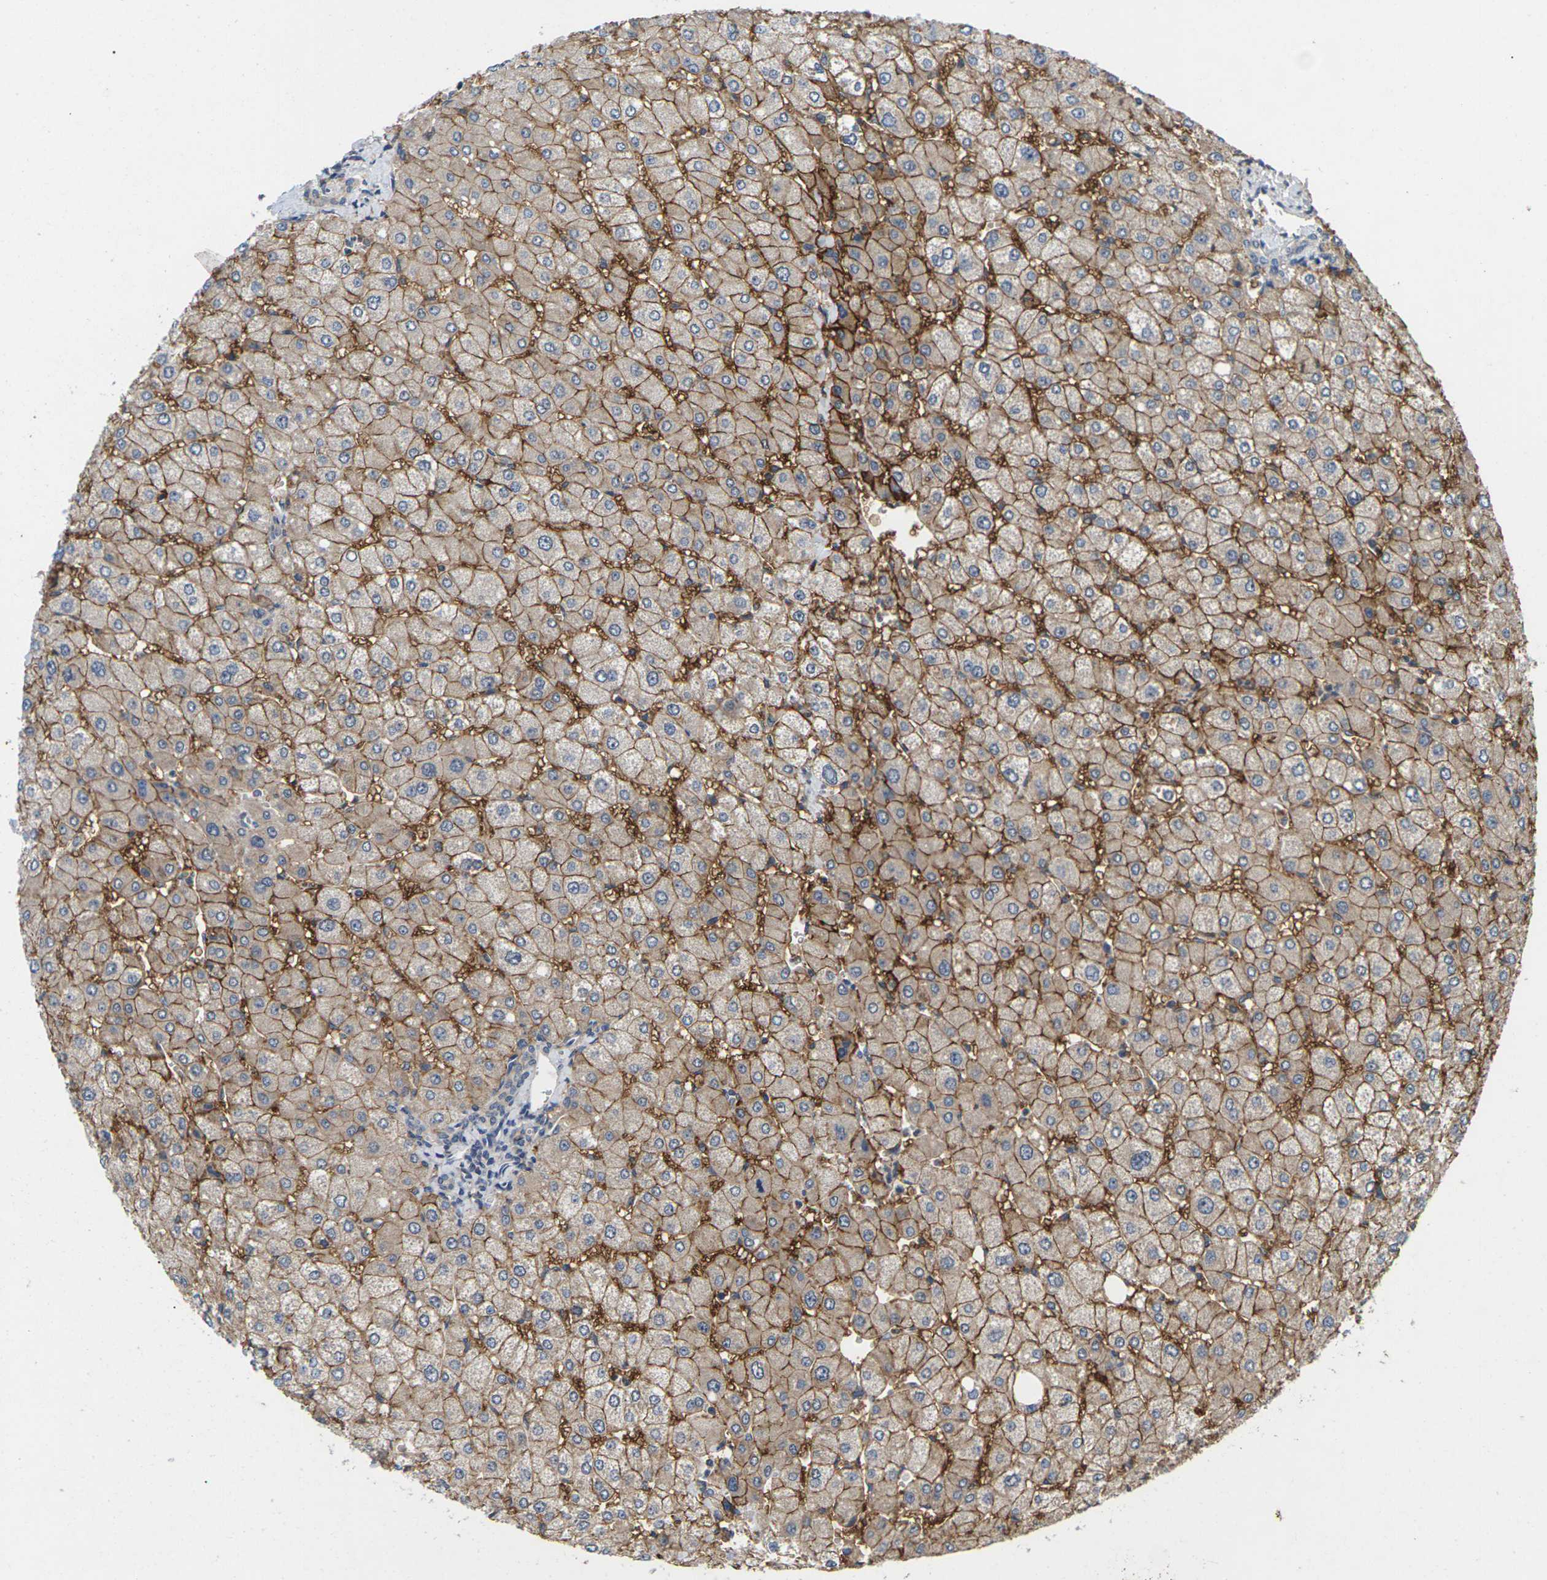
{"staining": {"intensity": "negative", "quantity": "none", "location": "none"}, "tissue": "liver", "cell_type": "Cholangiocytes", "image_type": "normal", "snomed": [{"axis": "morphology", "description": "Normal tissue, NOS"}, {"axis": "topography", "description": "Liver"}], "caption": "The IHC micrograph has no significant staining in cholangiocytes of liver.", "gene": "SLC2A2", "patient": {"sex": "male", "age": 55}}